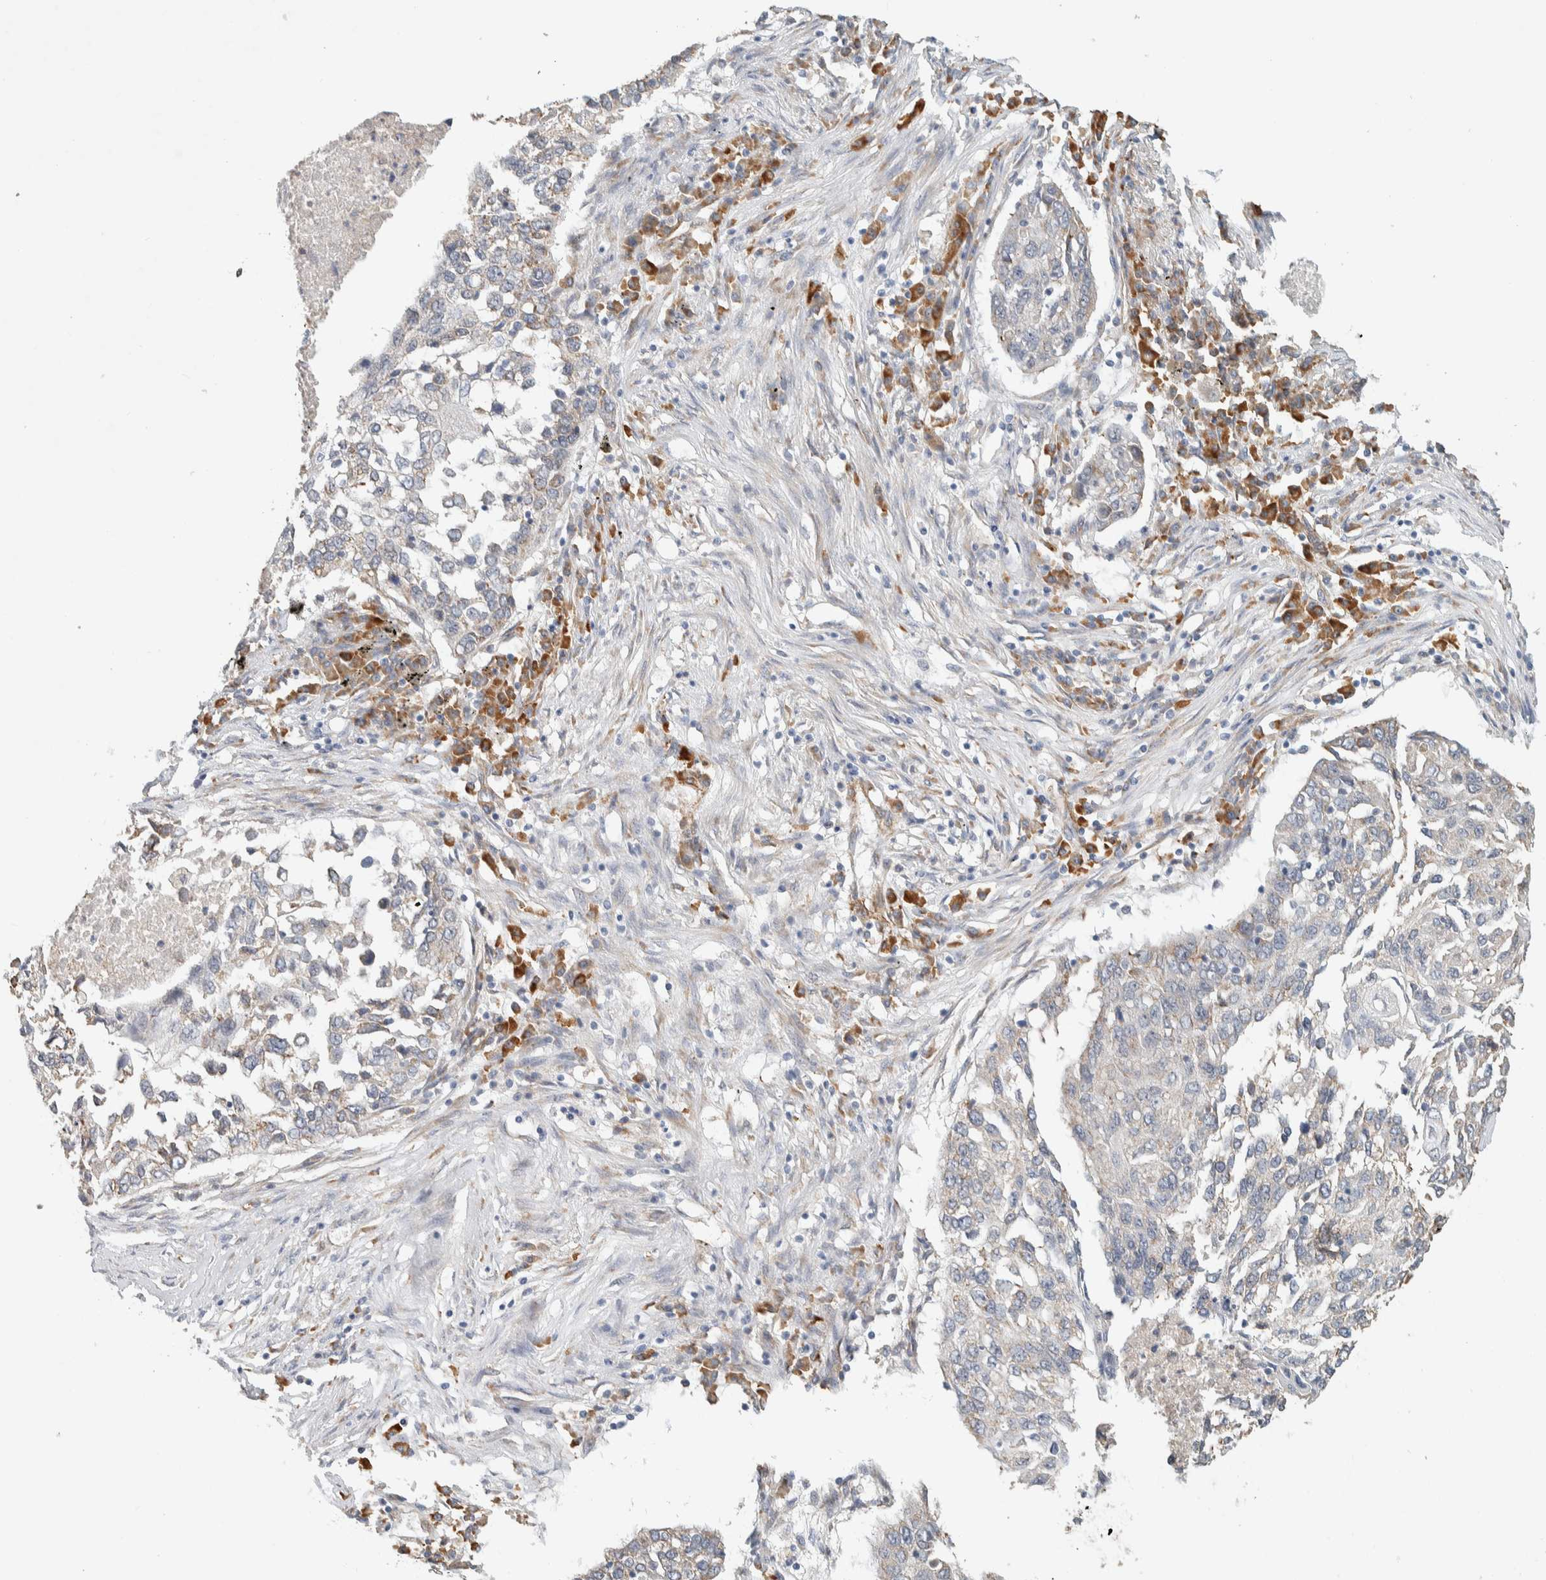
{"staining": {"intensity": "weak", "quantity": "<25%", "location": "cytoplasmic/membranous"}, "tissue": "lung cancer", "cell_type": "Tumor cells", "image_type": "cancer", "snomed": [{"axis": "morphology", "description": "Squamous cell carcinoma, NOS"}, {"axis": "topography", "description": "Lung"}], "caption": "A photomicrograph of human lung cancer is negative for staining in tumor cells.", "gene": "KLHL40", "patient": {"sex": "female", "age": 63}}